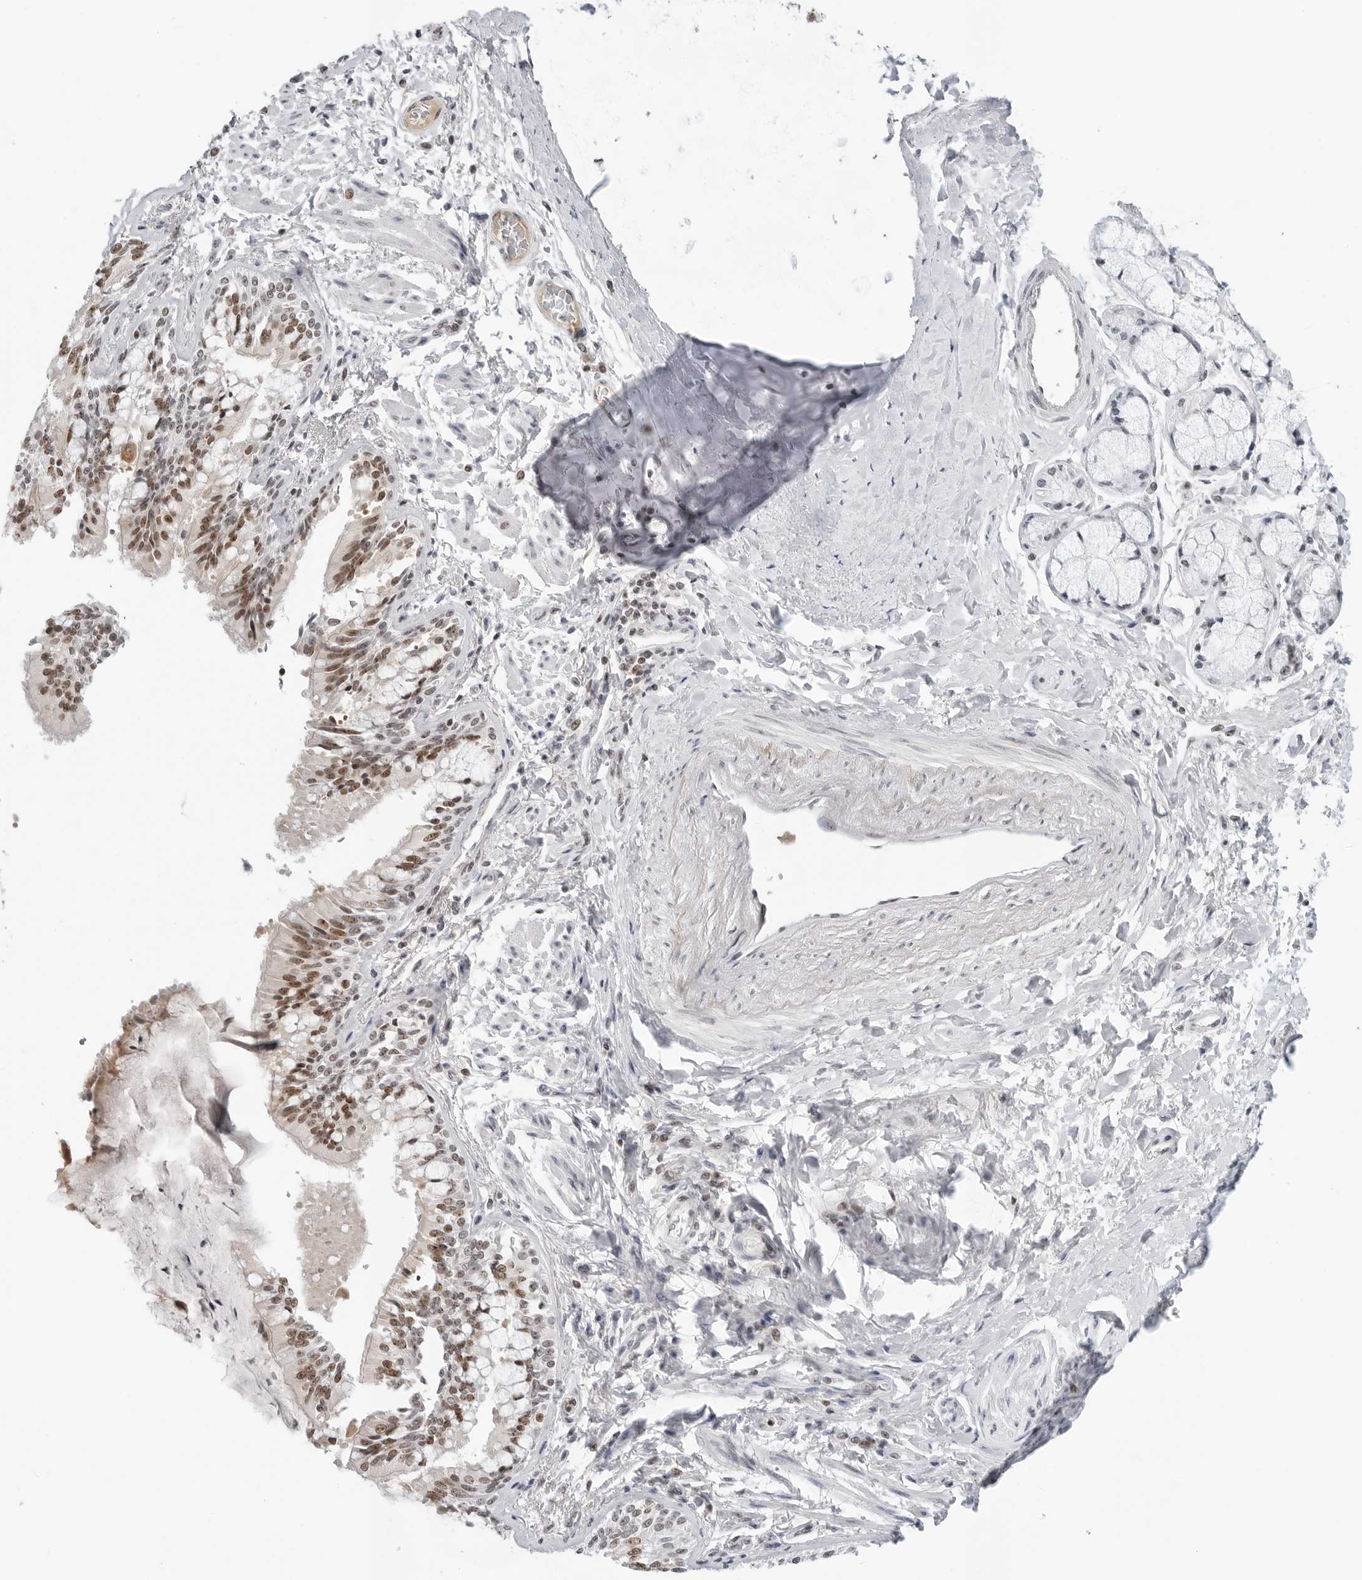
{"staining": {"intensity": "strong", "quantity": ">75%", "location": "nuclear"}, "tissue": "bronchus", "cell_type": "Respiratory epithelial cells", "image_type": "normal", "snomed": [{"axis": "morphology", "description": "Normal tissue, NOS"}, {"axis": "morphology", "description": "Inflammation, NOS"}, {"axis": "topography", "description": "Lung"}], "caption": "Protein analysis of normal bronchus exhibits strong nuclear staining in about >75% of respiratory epithelial cells. (IHC, brightfield microscopy, high magnification).", "gene": "WRAP53", "patient": {"sex": "female", "age": 46}}